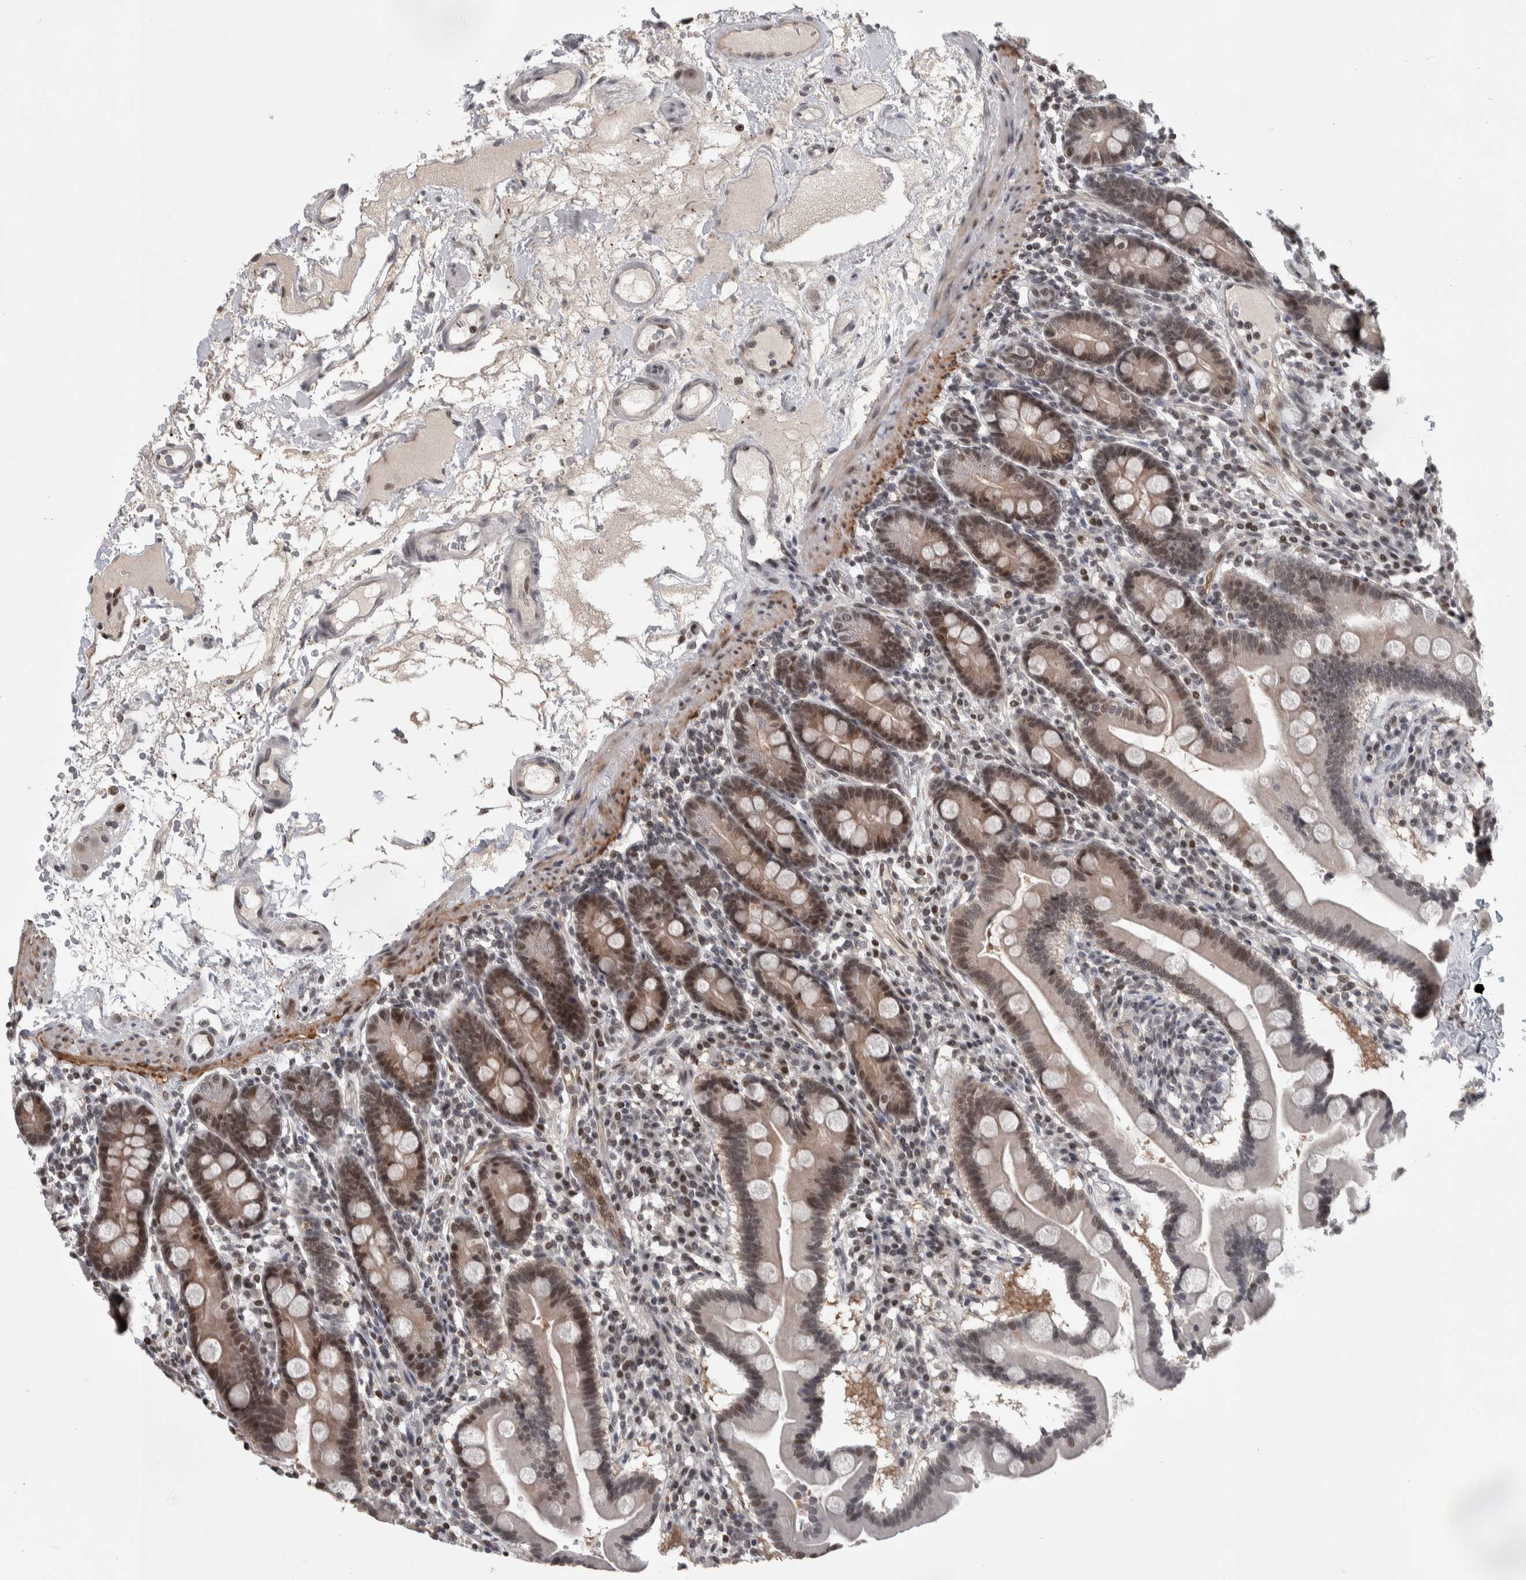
{"staining": {"intensity": "moderate", "quantity": "25%-75%", "location": "nuclear"}, "tissue": "duodenum", "cell_type": "Glandular cells", "image_type": "normal", "snomed": [{"axis": "morphology", "description": "Normal tissue, NOS"}, {"axis": "topography", "description": "Duodenum"}], "caption": "This histopathology image shows immunohistochemistry (IHC) staining of unremarkable human duodenum, with medium moderate nuclear expression in approximately 25%-75% of glandular cells.", "gene": "ZSCAN21", "patient": {"sex": "male", "age": 50}}